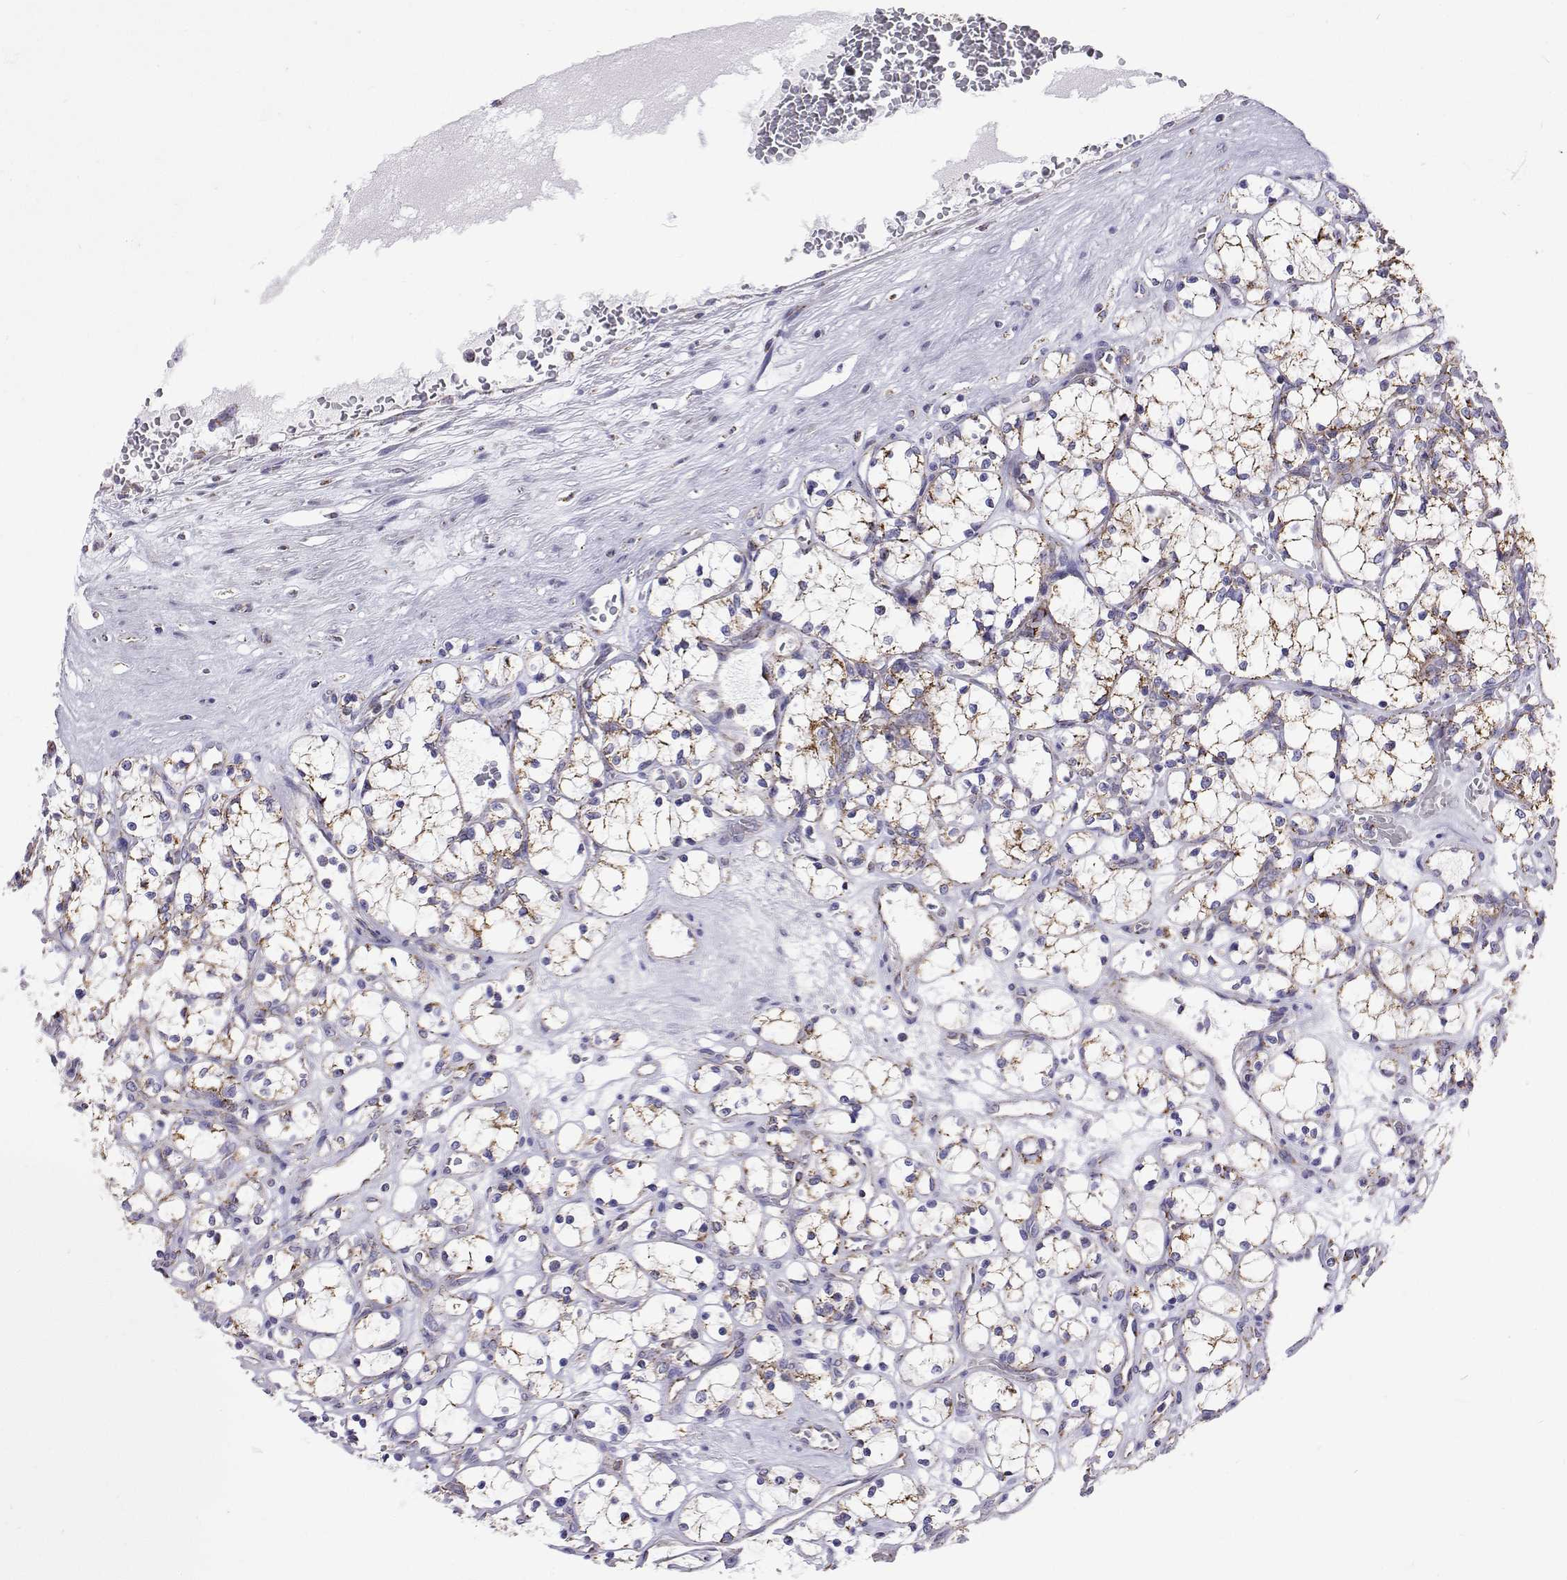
{"staining": {"intensity": "moderate", "quantity": "<25%", "location": "cytoplasmic/membranous"}, "tissue": "renal cancer", "cell_type": "Tumor cells", "image_type": "cancer", "snomed": [{"axis": "morphology", "description": "Adenocarcinoma, NOS"}, {"axis": "topography", "description": "Kidney"}], "caption": "Brown immunohistochemical staining in renal cancer exhibits moderate cytoplasmic/membranous positivity in about <25% of tumor cells.", "gene": "MCCC2", "patient": {"sex": "female", "age": 69}}